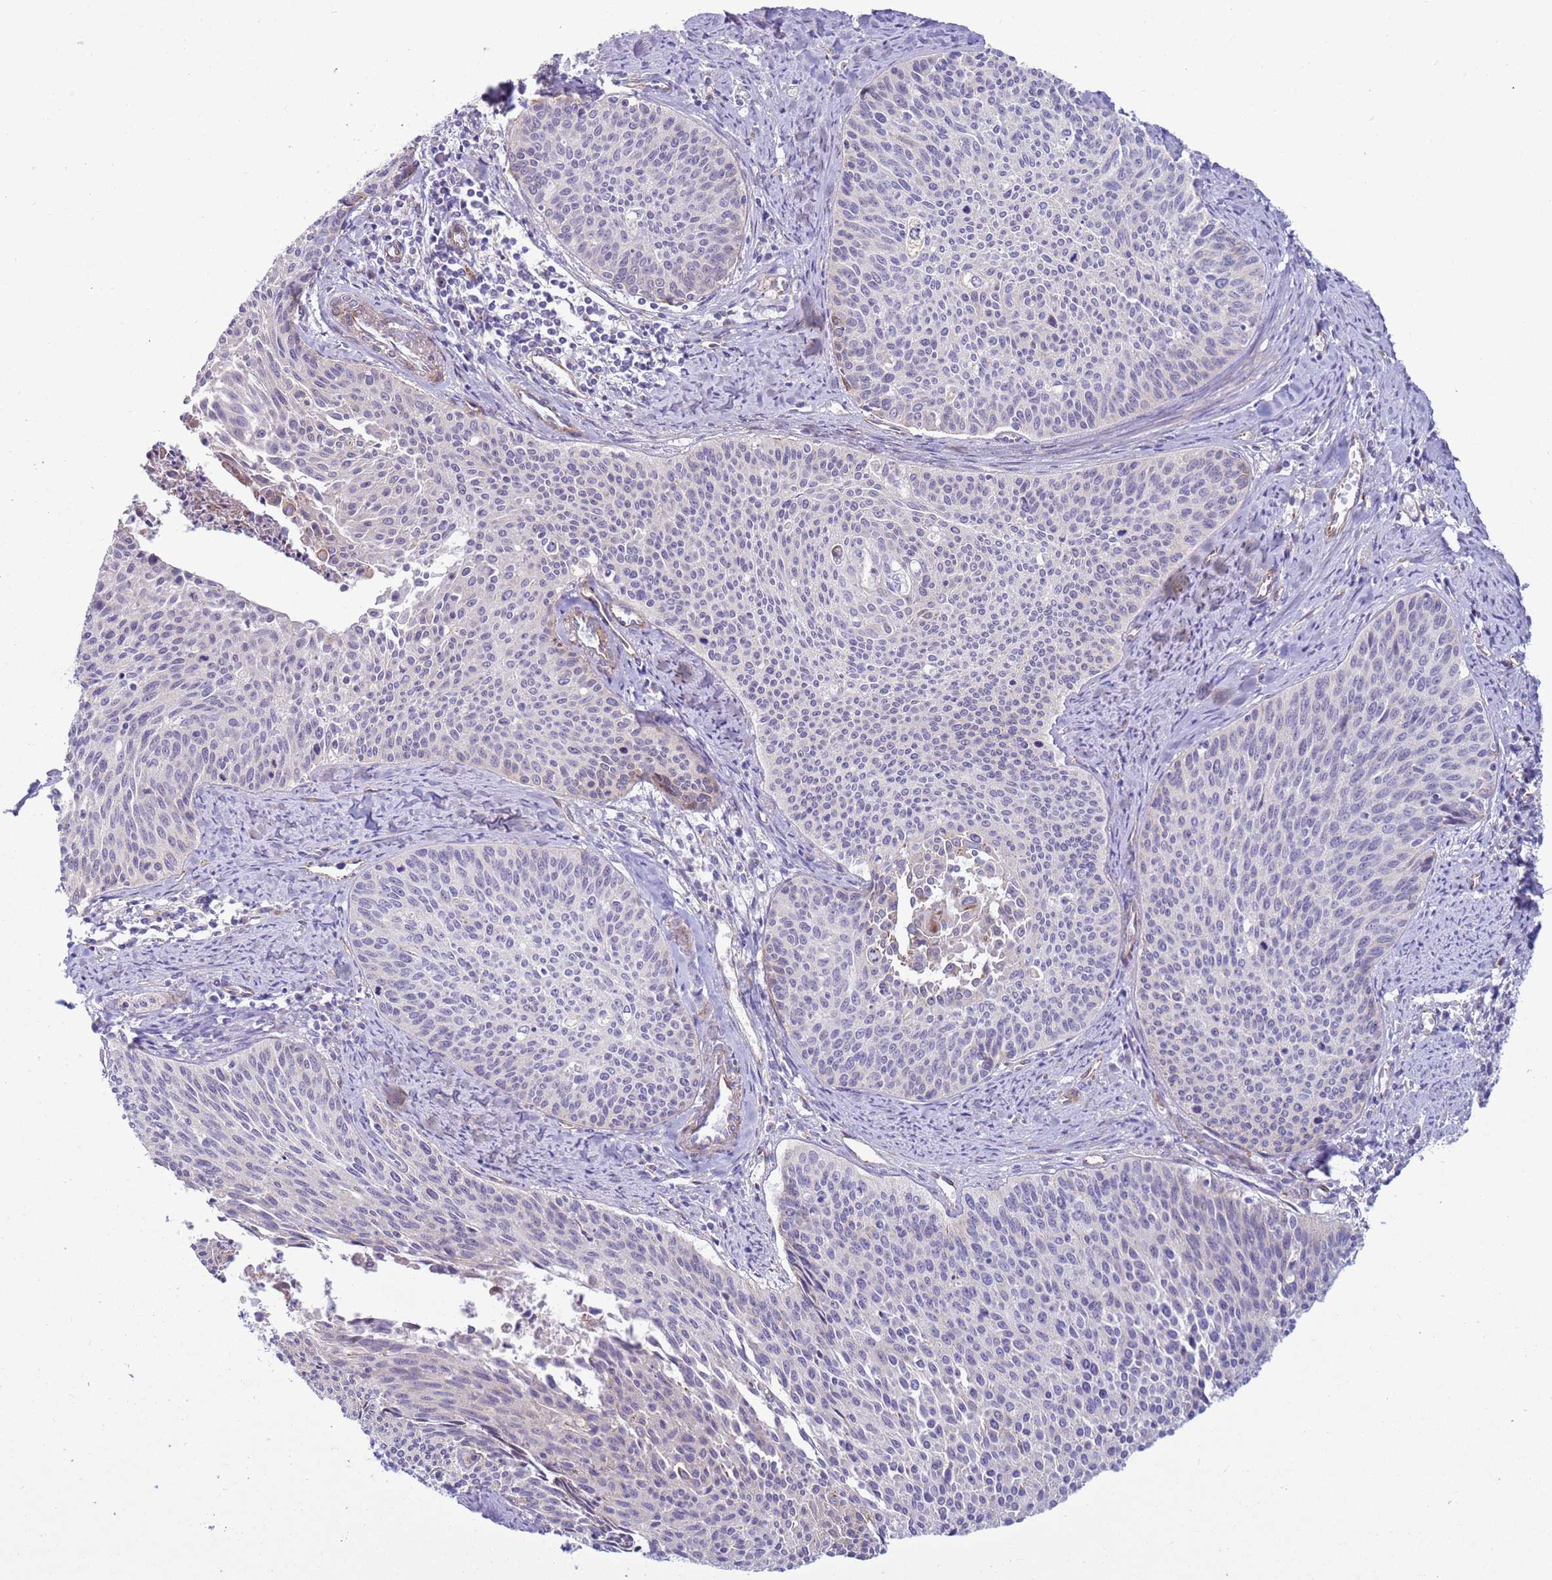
{"staining": {"intensity": "negative", "quantity": "none", "location": "none"}, "tissue": "cervical cancer", "cell_type": "Tumor cells", "image_type": "cancer", "snomed": [{"axis": "morphology", "description": "Squamous cell carcinoma, NOS"}, {"axis": "topography", "description": "Cervix"}], "caption": "An immunohistochemistry image of squamous cell carcinoma (cervical) is shown. There is no staining in tumor cells of squamous cell carcinoma (cervical).", "gene": "HEATR1", "patient": {"sex": "female", "age": 55}}